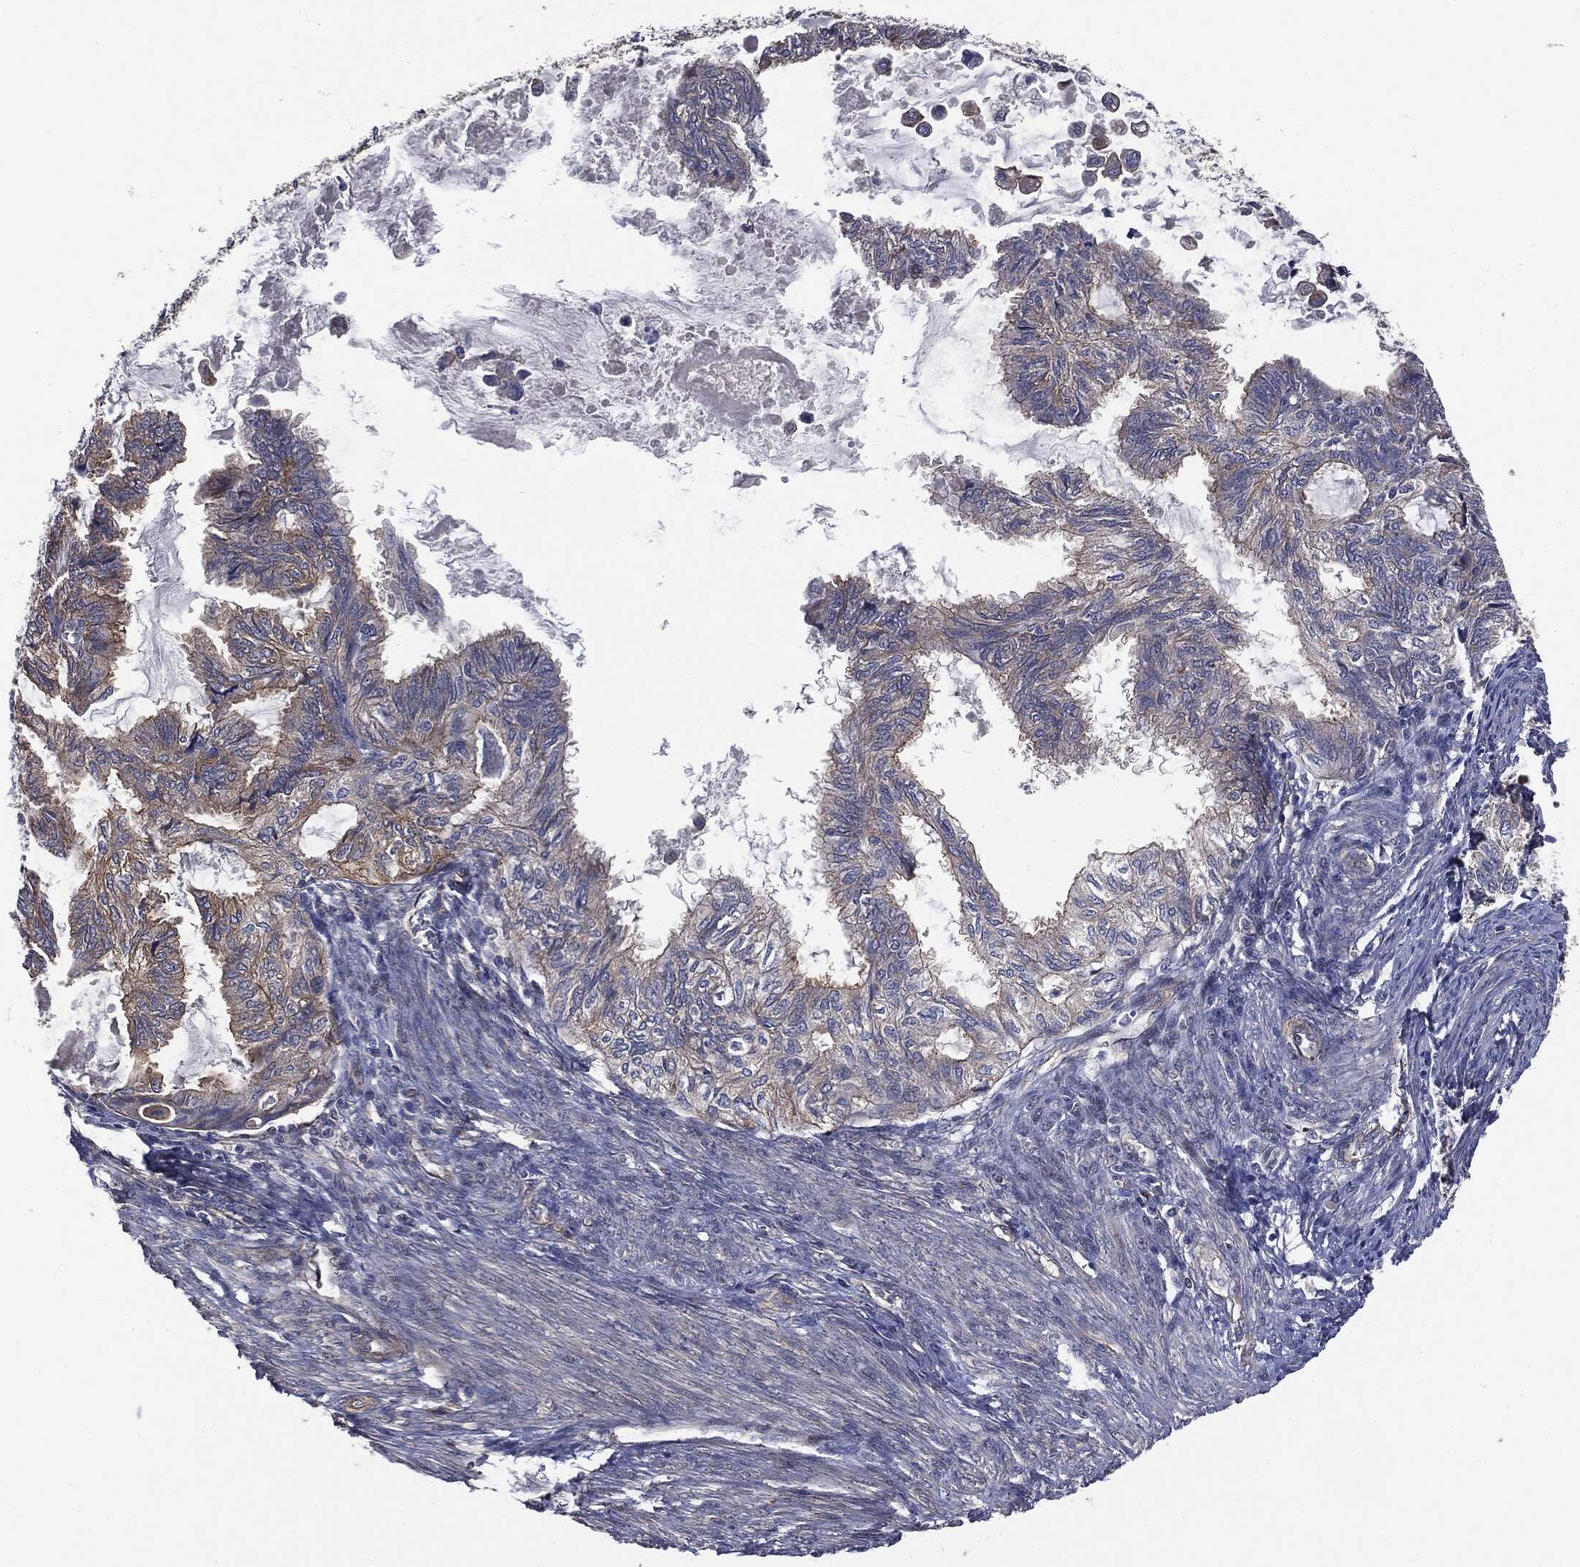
{"staining": {"intensity": "moderate", "quantity": "<25%", "location": "cytoplasmic/membranous"}, "tissue": "endometrial cancer", "cell_type": "Tumor cells", "image_type": "cancer", "snomed": [{"axis": "morphology", "description": "Adenocarcinoma, NOS"}, {"axis": "topography", "description": "Endometrium"}], "caption": "Endometrial adenocarcinoma was stained to show a protein in brown. There is low levels of moderate cytoplasmic/membranous positivity in approximately <25% of tumor cells.", "gene": "EPS15L1", "patient": {"sex": "female", "age": 86}}